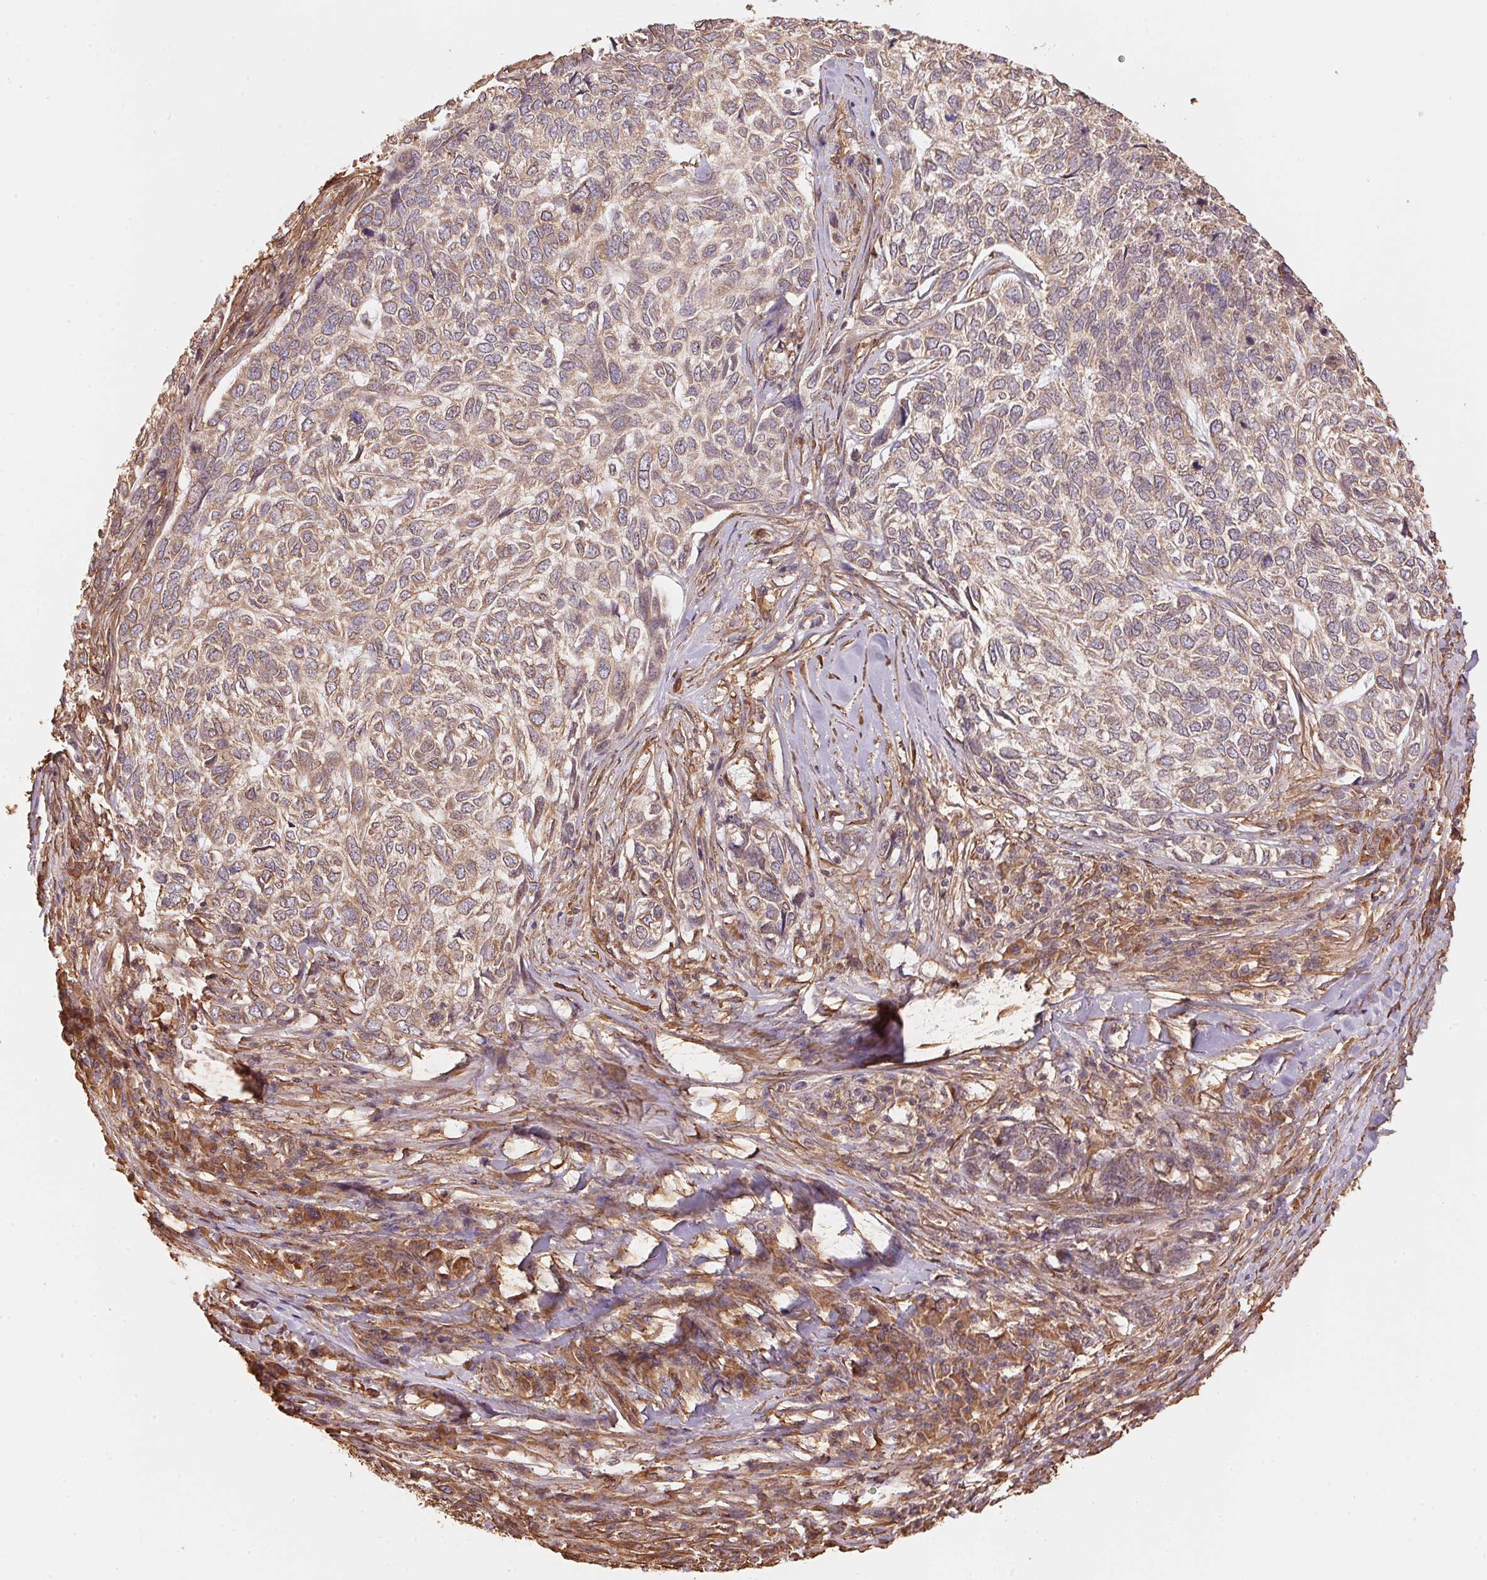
{"staining": {"intensity": "moderate", "quantity": ">75%", "location": "cytoplasmic/membranous"}, "tissue": "skin cancer", "cell_type": "Tumor cells", "image_type": "cancer", "snomed": [{"axis": "morphology", "description": "Basal cell carcinoma"}, {"axis": "topography", "description": "Skin"}], "caption": "IHC staining of basal cell carcinoma (skin), which shows medium levels of moderate cytoplasmic/membranous positivity in about >75% of tumor cells indicating moderate cytoplasmic/membranous protein staining. The staining was performed using DAB (3,3'-diaminobenzidine) (brown) for protein detection and nuclei were counterstained in hematoxylin (blue).", "gene": "C6orf163", "patient": {"sex": "female", "age": 65}}